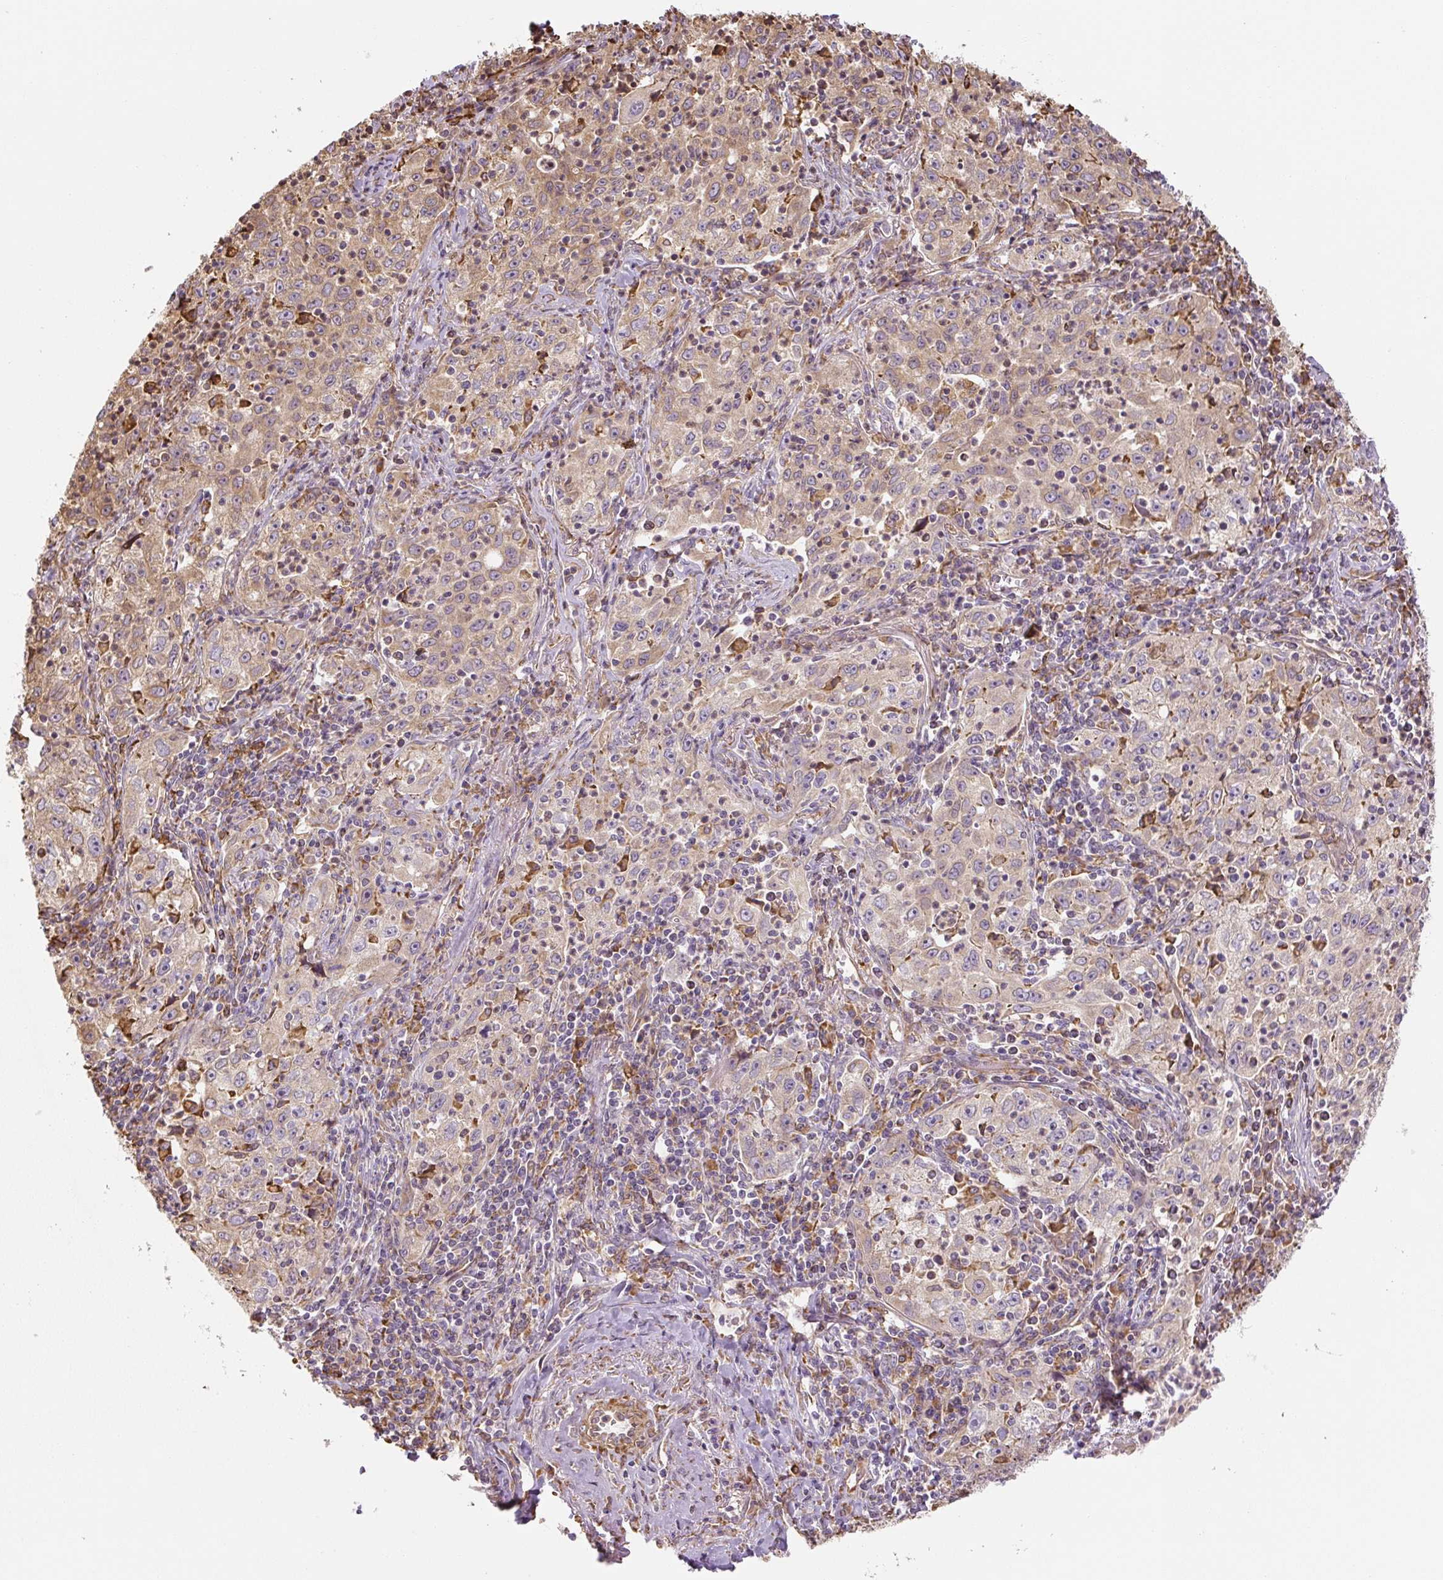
{"staining": {"intensity": "weak", "quantity": "25%-75%", "location": "cytoplasmic/membranous"}, "tissue": "lung cancer", "cell_type": "Tumor cells", "image_type": "cancer", "snomed": [{"axis": "morphology", "description": "Squamous cell carcinoma, NOS"}, {"axis": "topography", "description": "Lung"}], "caption": "Human squamous cell carcinoma (lung) stained with a protein marker shows weak staining in tumor cells.", "gene": "RASA1", "patient": {"sex": "male", "age": 71}}